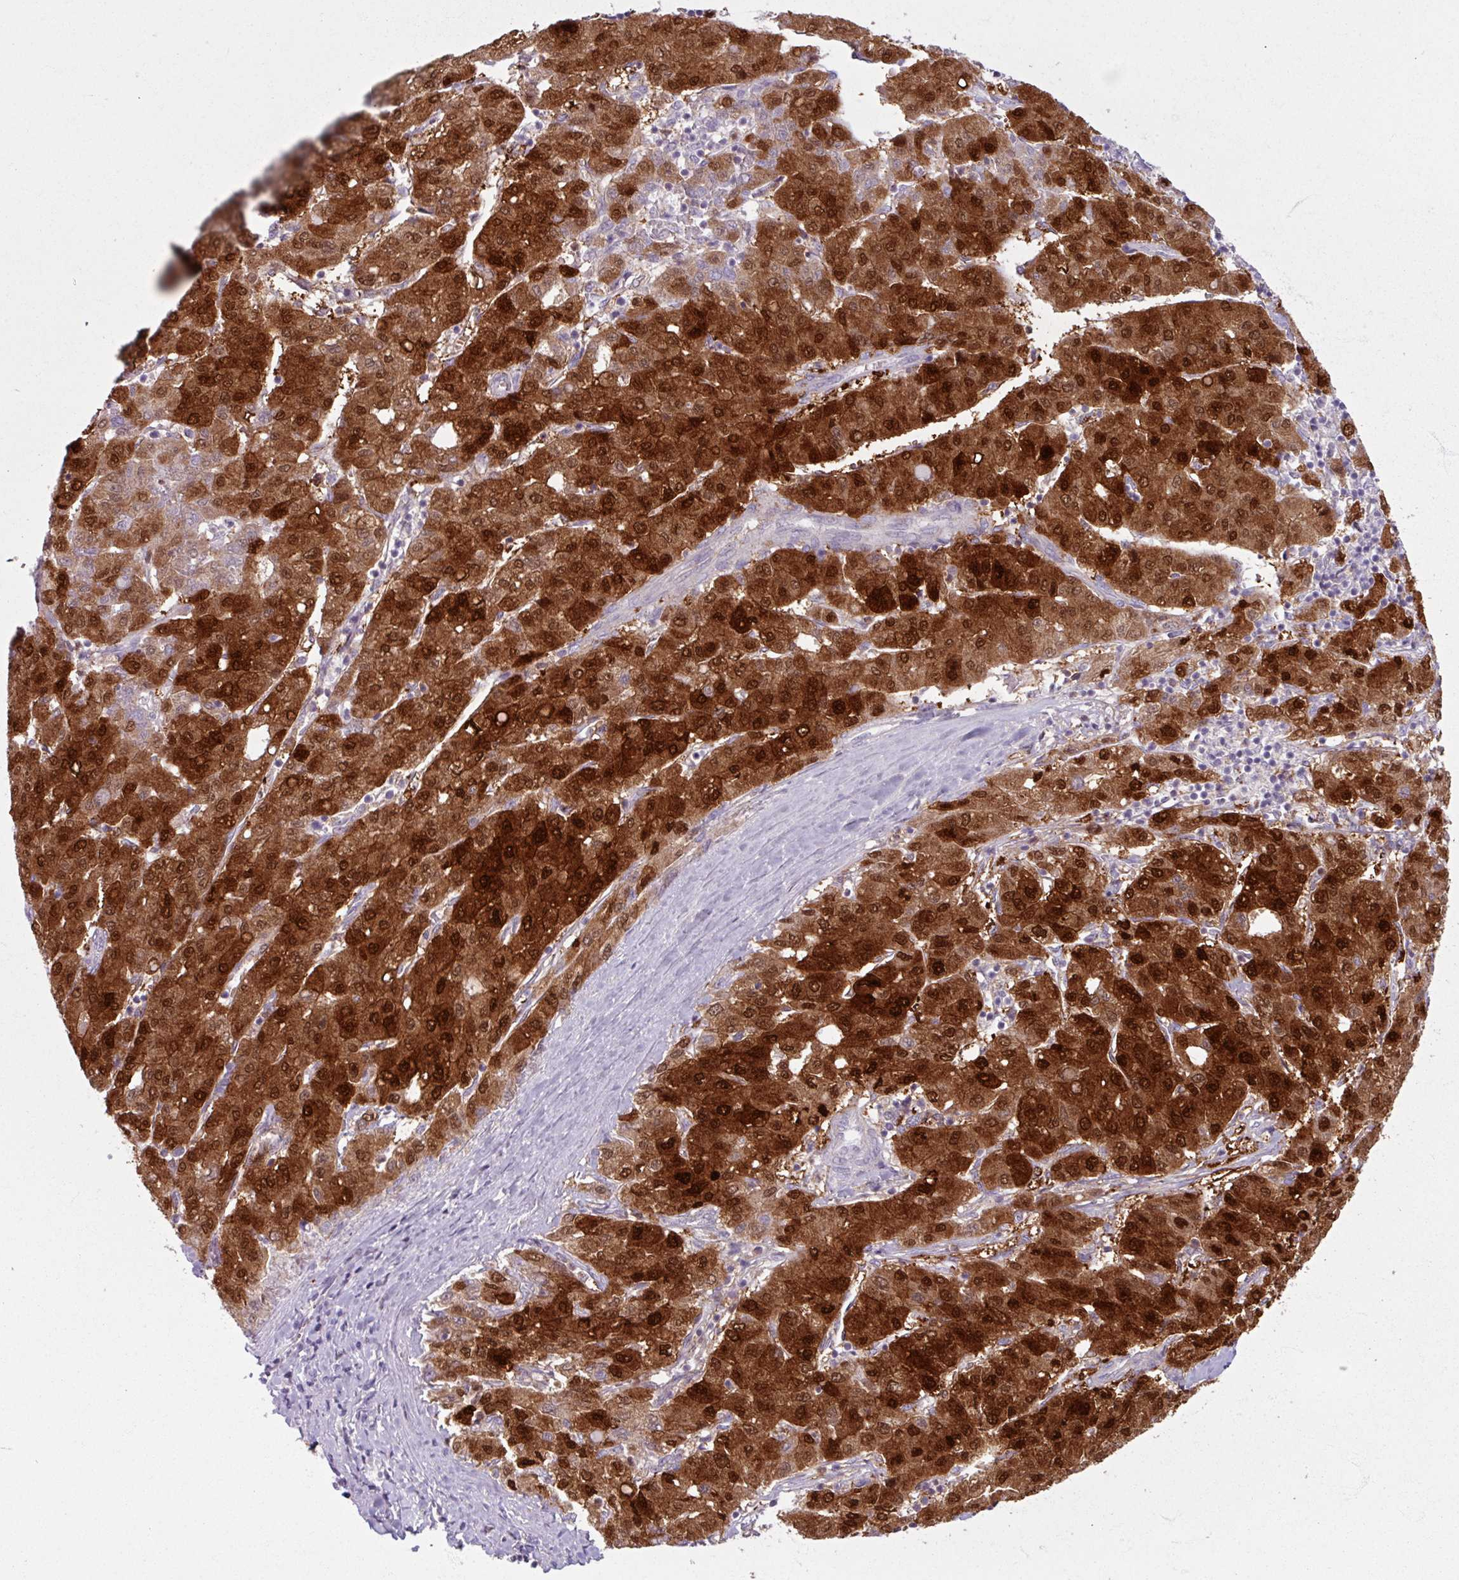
{"staining": {"intensity": "strong", "quantity": ">75%", "location": "cytoplasmic/membranous,nuclear"}, "tissue": "liver cancer", "cell_type": "Tumor cells", "image_type": "cancer", "snomed": [{"axis": "morphology", "description": "Carcinoma, Hepatocellular, NOS"}, {"axis": "topography", "description": "Liver"}], "caption": "Human hepatocellular carcinoma (liver) stained for a protein (brown) reveals strong cytoplasmic/membranous and nuclear positive expression in approximately >75% of tumor cells.", "gene": "ARG1", "patient": {"sex": "male", "age": 65}}